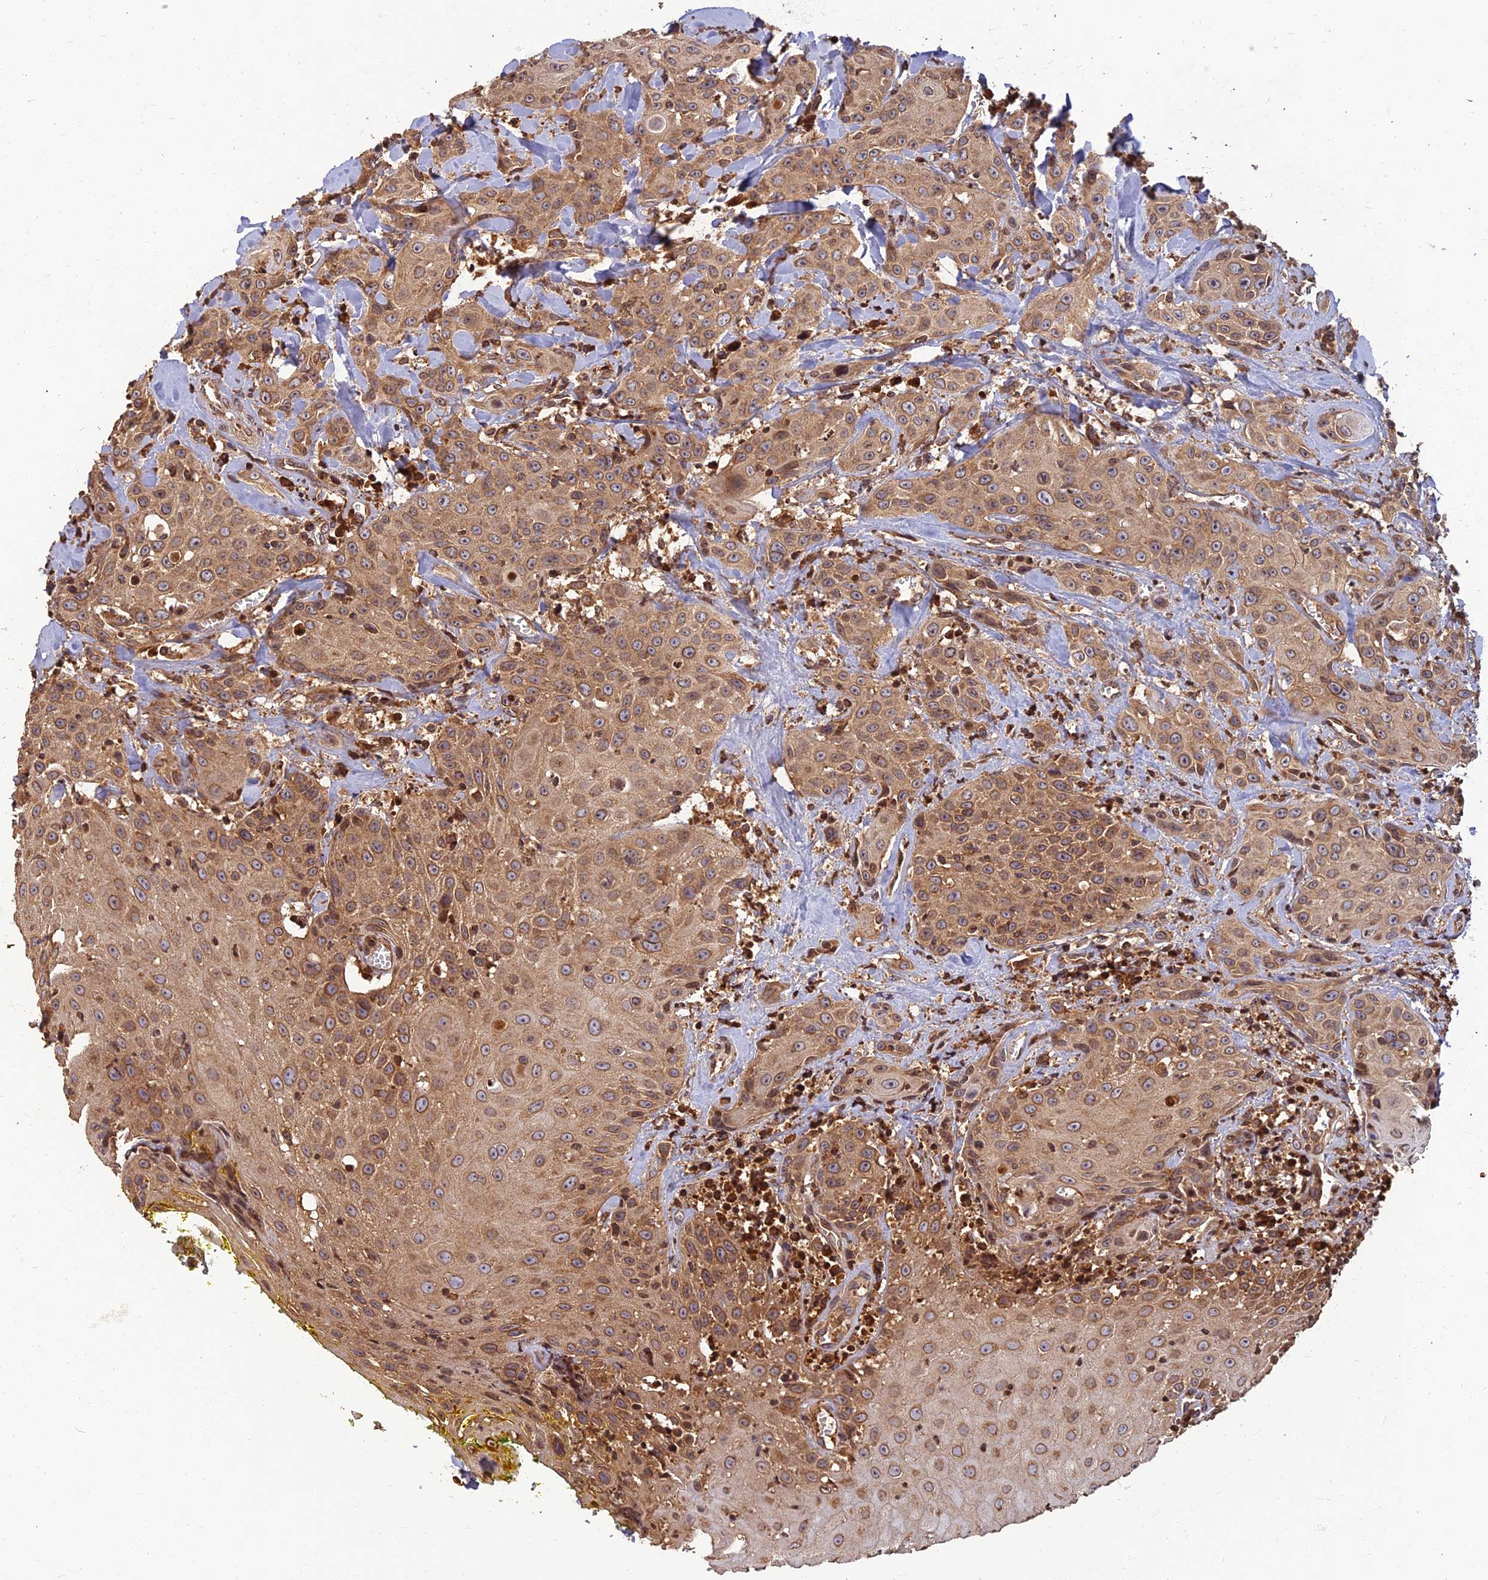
{"staining": {"intensity": "moderate", "quantity": ">75%", "location": "cytoplasmic/membranous"}, "tissue": "head and neck cancer", "cell_type": "Tumor cells", "image_type": "cancer", "snomed": [{"axis": "morphology", "description": "Squamous cell carcinoma, NOS"}, {"axis": "topography", "description": "Oral tissue"}, {"axis": "topography", "description": "Head-Neck"}], "caption": "IHC (DAB (3,3'-diaminobenzidine)) staining of squamous cell carcinoma (head and neck) exhibits moderate cytoplasmic/membranous protein expression in about >75% of tumor cells.", "gene": "CORO1C", "patient": {"sex": "female", "age": 82}}